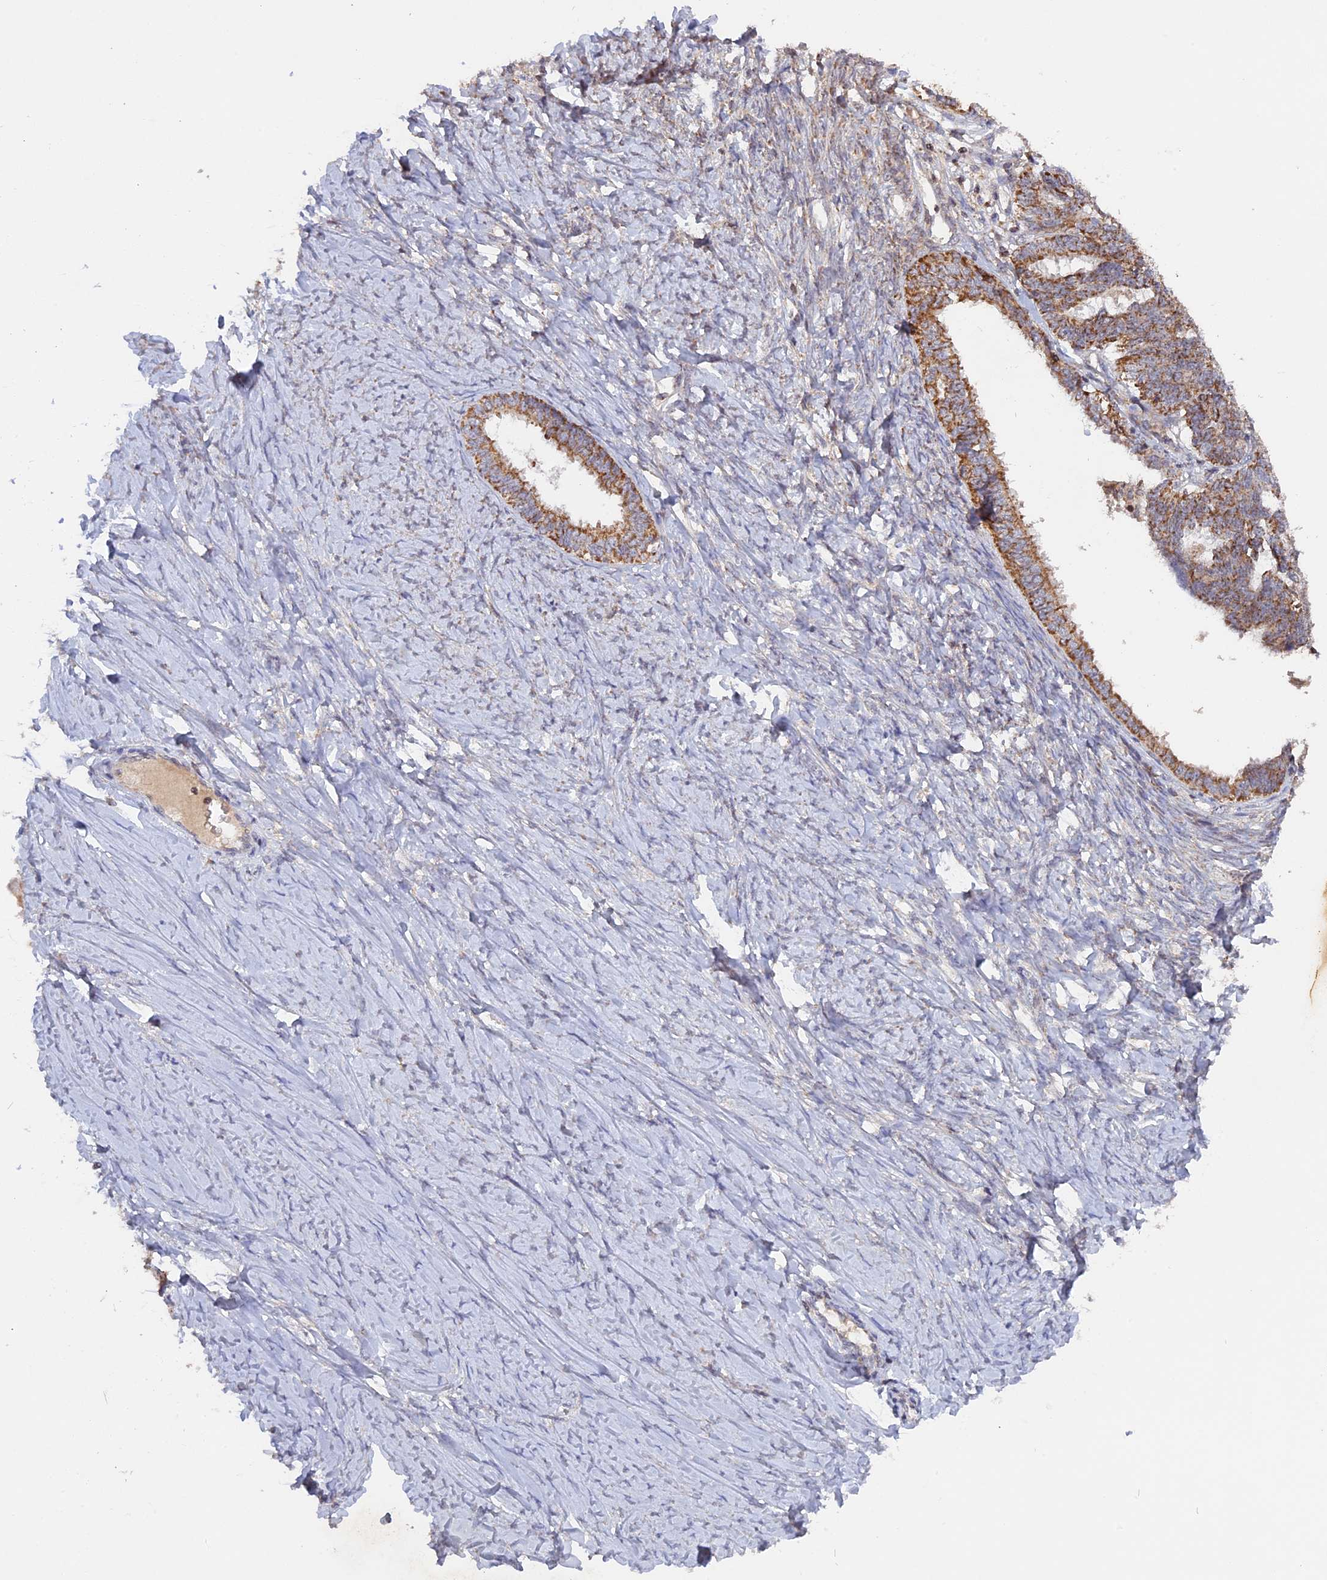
{"staining": {"intensity": "moderate", "quantity": ">75%", "location": "cytoplasmic/membranous"}, "tissue": "ovarian cancer", "cell_type": "Tumor cells", "image_type": "cancer", "snomed": [{"axis": "morphology", "description": "Cystadenocarcinoma, serous, NOS"}, {"axis": "topography", "description": "Ovary"}], "caption": "Ovarian cancer (serous cystadenocarcinoma) tissue reveals moderate cytoplasmic/membranous expression in approximately >75% of tumor cells", "gene": "MPV17L", "patient": {"sex": "female", "age": 79}}